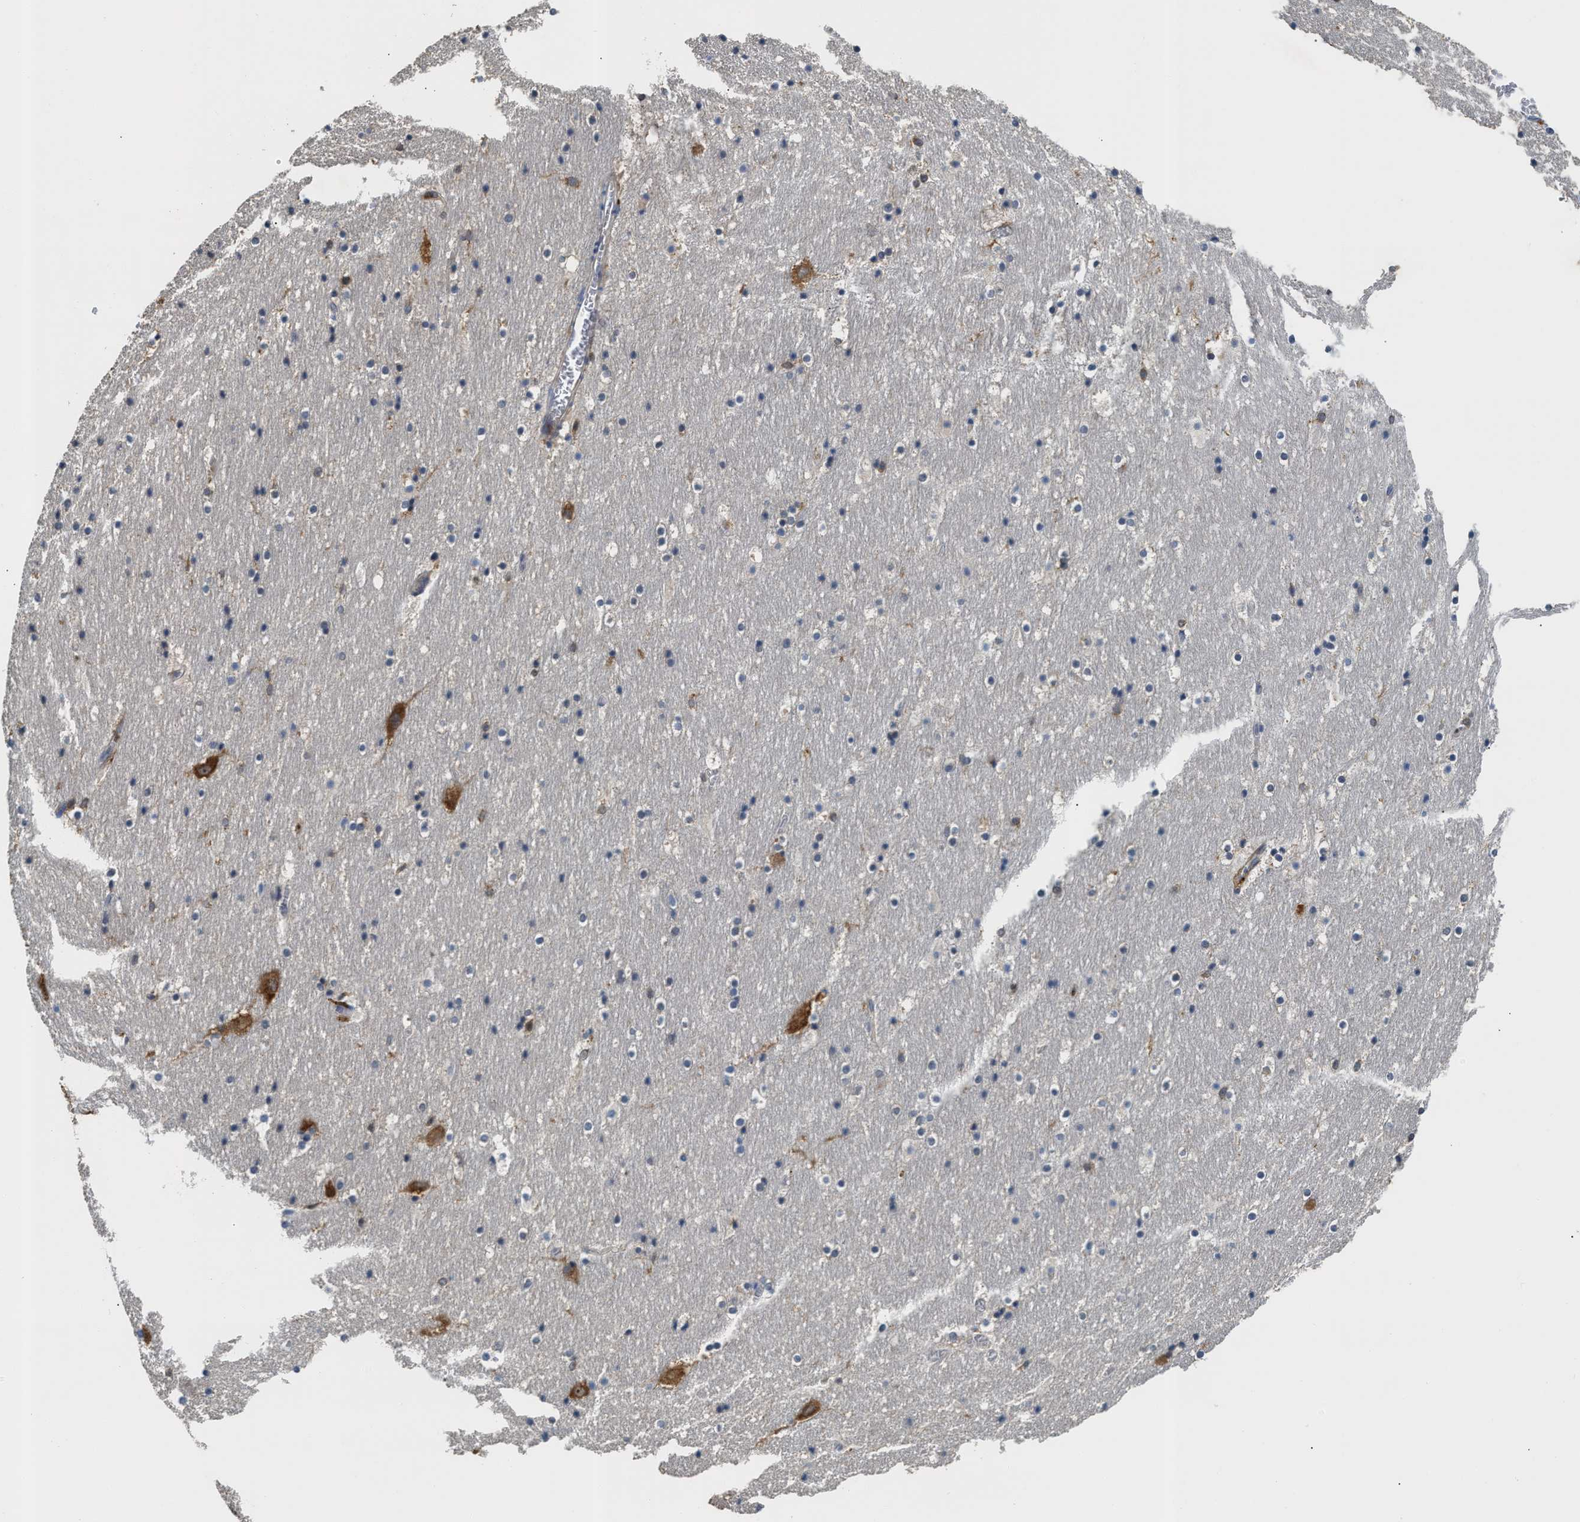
{"staining": {"intensity": "weak", "quantity": "<25%", "location": "cytoplasmic/membranous"}, "tissue": "hippocampus", "cell_type": "Glial cells", "image_type": "normal", "snomed": [{"axis": "morphology", "description": "Normal tissue, NOS"}, {"axis": "topography", "description": "Hippocampus"}], "caption": "Histopathology image shows no significant protein expression in glial cells of unremarkable hippocampus. (DAB (3,3'-diaminobenzidine) immunohistochemistry (IHC) with hematoxylin counter stain).", "gene": "OSTF1", "patient": {"sex": "male", "age": 45}}